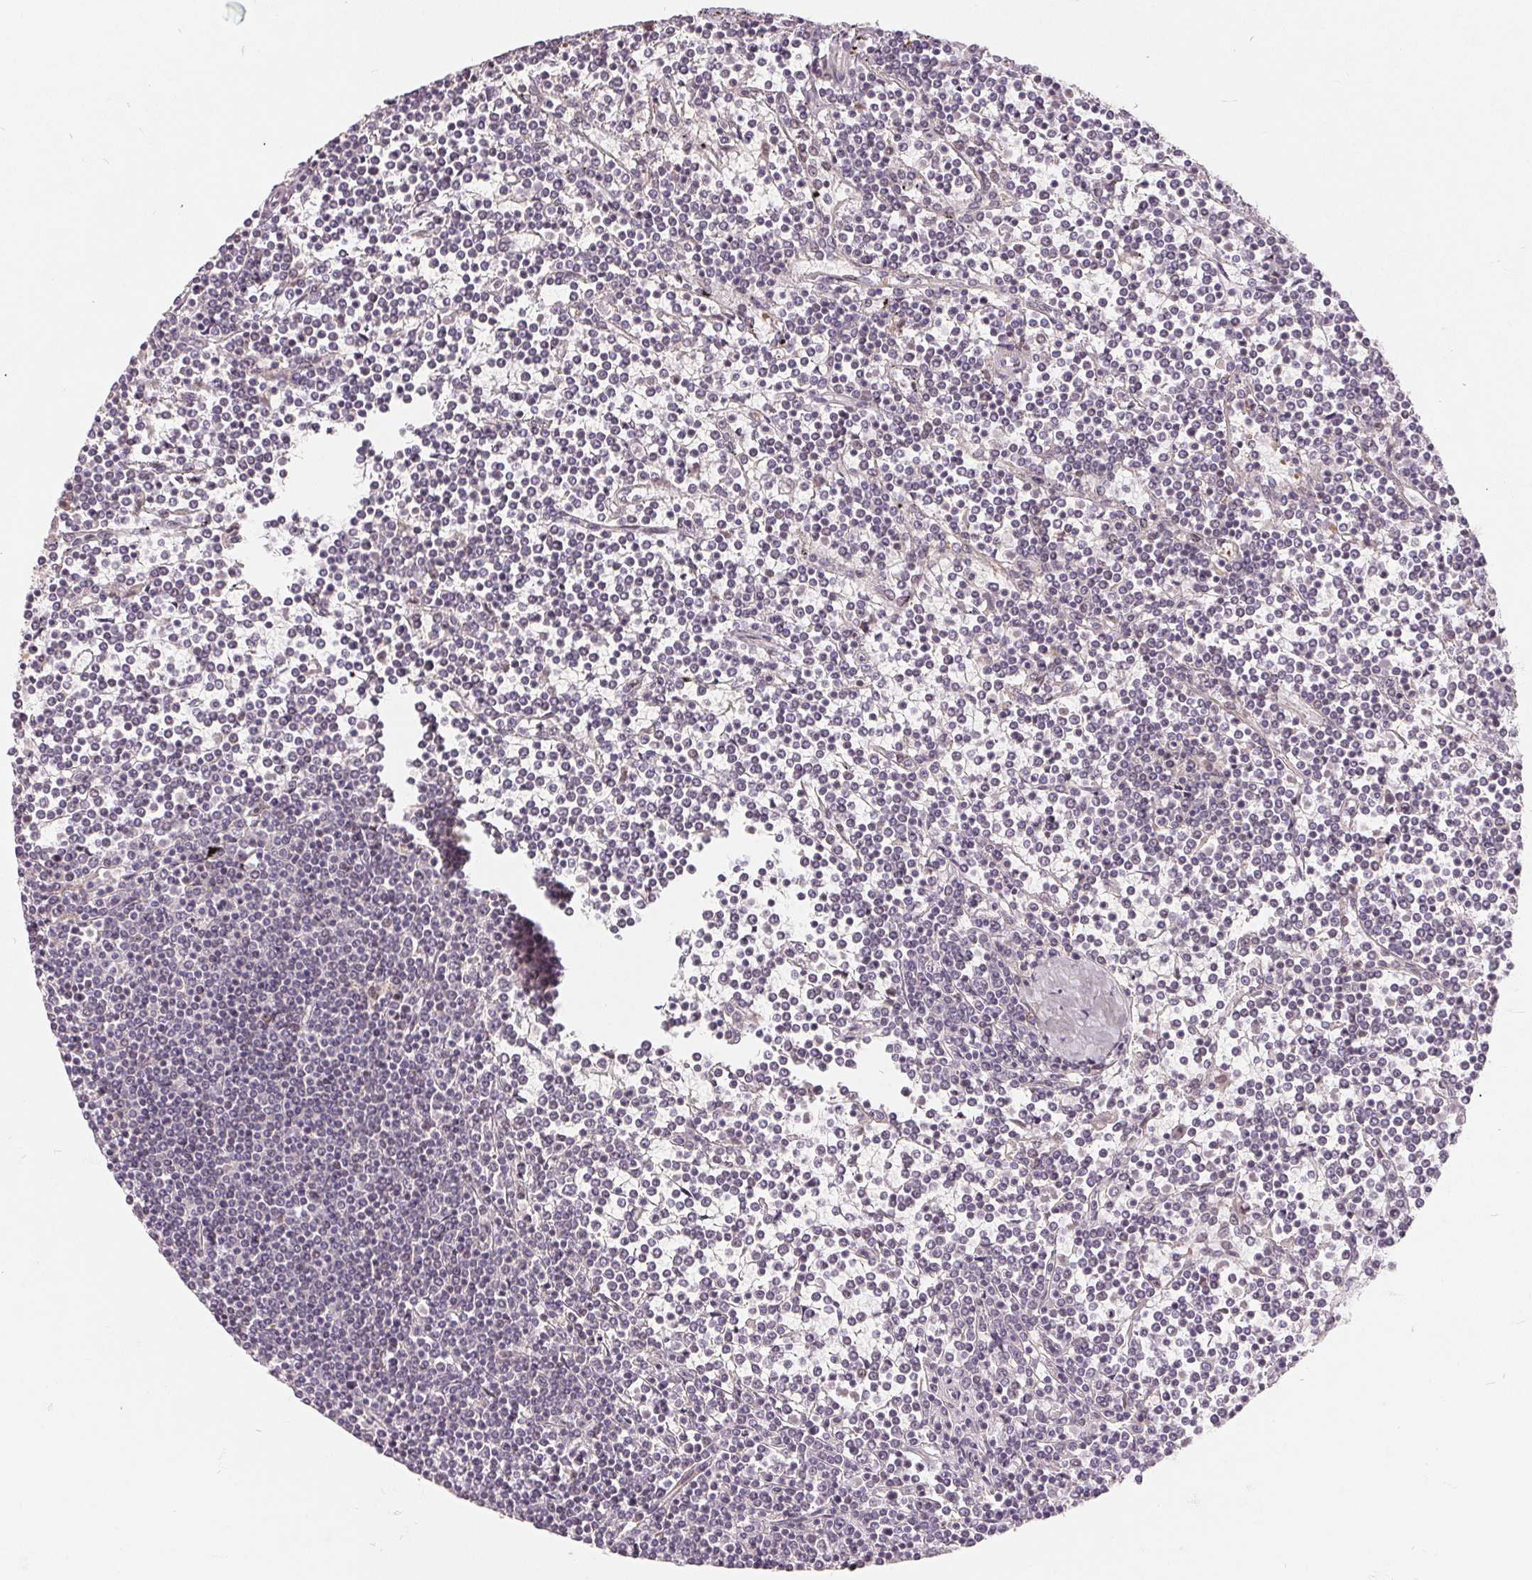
{"staining": {"intensity": "negative", "quantity": "none", "location": "none"}, "tissue": "lymphoma", "cell_type": "Tumor cells", "image_type": "cancer", "snomed": [{"axis": "morphology", "description": "Malignant lymphoma, non-Hodgkin's type, Low grade"}, {"axis": "topography", "description": "Spleen"}], "caption": "This is an IHC micrograph of malignant lymphoma, non-Hodgkin's type (low-grade). There is no positivity in tumor cells.", "gene": "NRG2", "patient": {"sex": "female", "age": 19}}